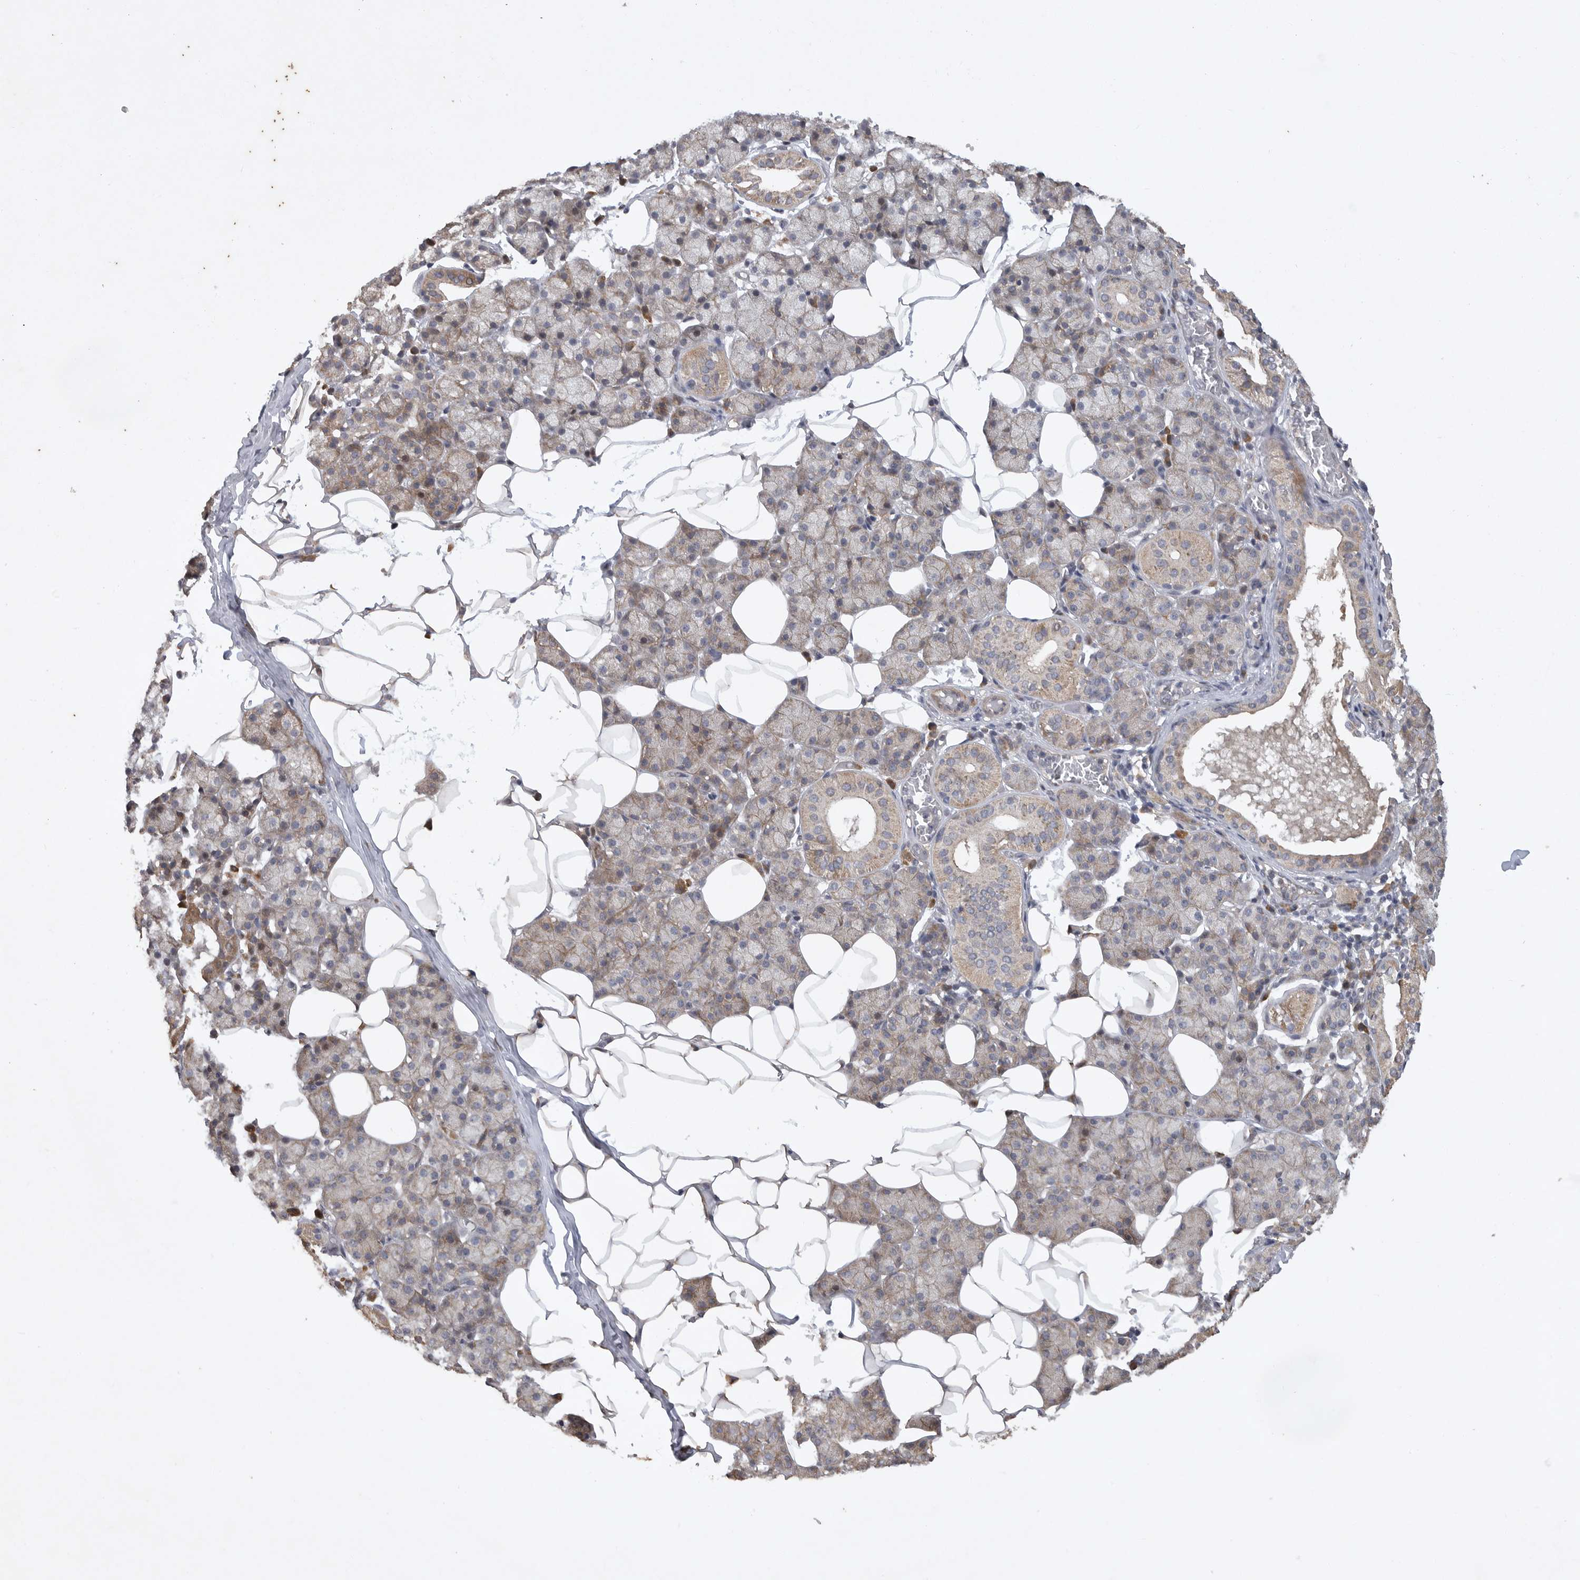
{"staining": {"intensity": "moderate", "quantity": "25%-75%", "location": "cytoplasmic/membranous"}, "tissue": "salivary gland", "cell_type": "Glandular cells", "image_type": "normal", "snomed": [{"axis": "morphology", "description": "Normal tissue, NOS"}, {"axis": "topography", "description": "Salivary gland"}], "caption": "Moderate cytoplasmic/membranous protein staining is identified in approximately 25%-75% of glandular cells in salivary gland. (IHC, brightfield microscopy, high magnification).", "gene": "EDEM3", "patient": {"sex": "female", "age": 33}}